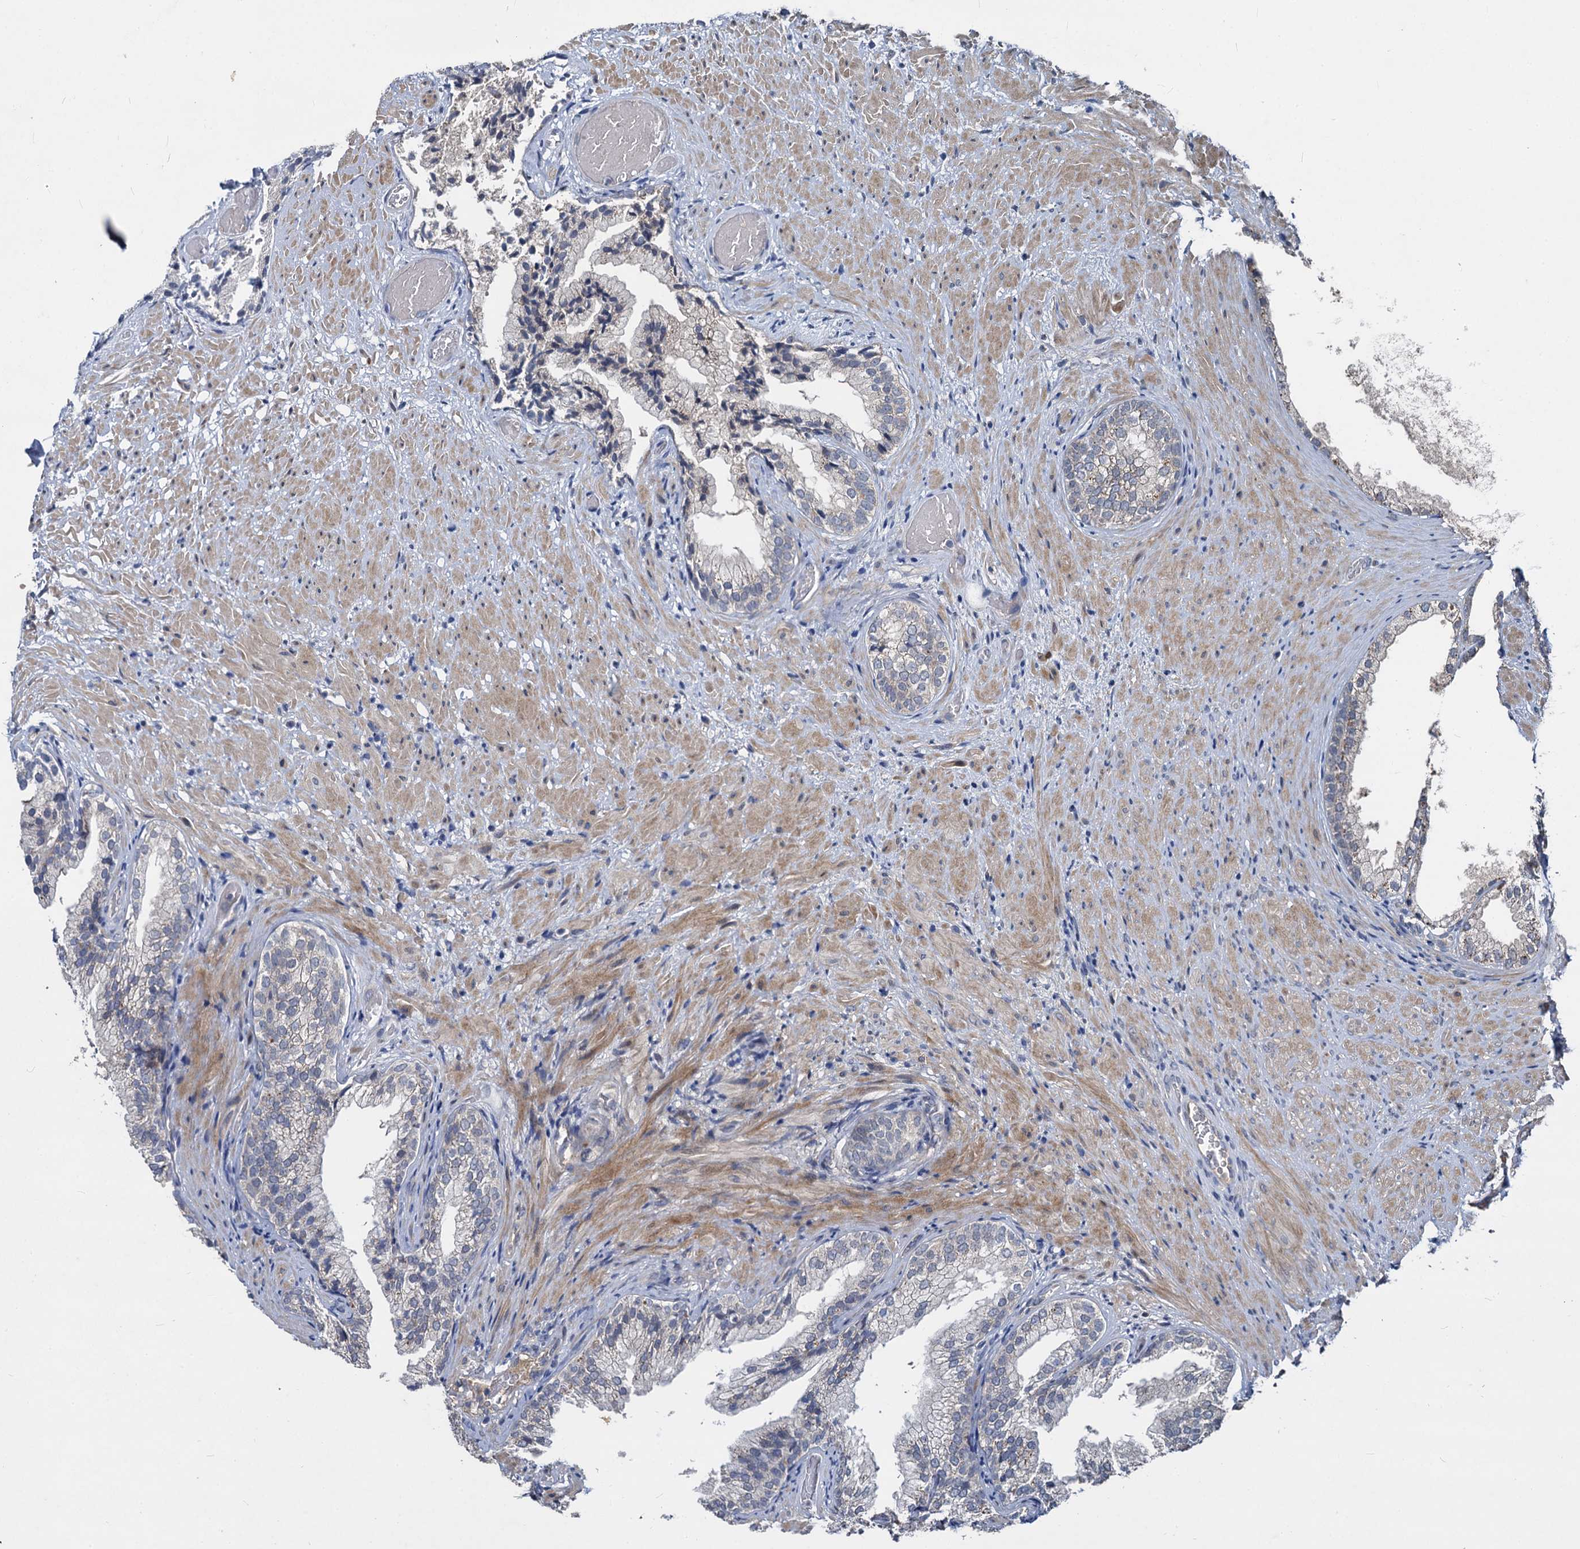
{"staining": {"intensity": "negative", "quantity": "none", "location": "none"}, "tissue": "prostate", "cell_type": "Glandular cells", "image_type": "normal", "snomed": [{"axis": "morphology", "description": "Normal tissue, NOS"}, {"axis": "topography", "description": "Prostate"}], "caption": "The histopathology image demonstrates no staining of glandular cells in benign prostate.", "gene": "CCDC184", "patient": {"sex": "male", "age": 76}}